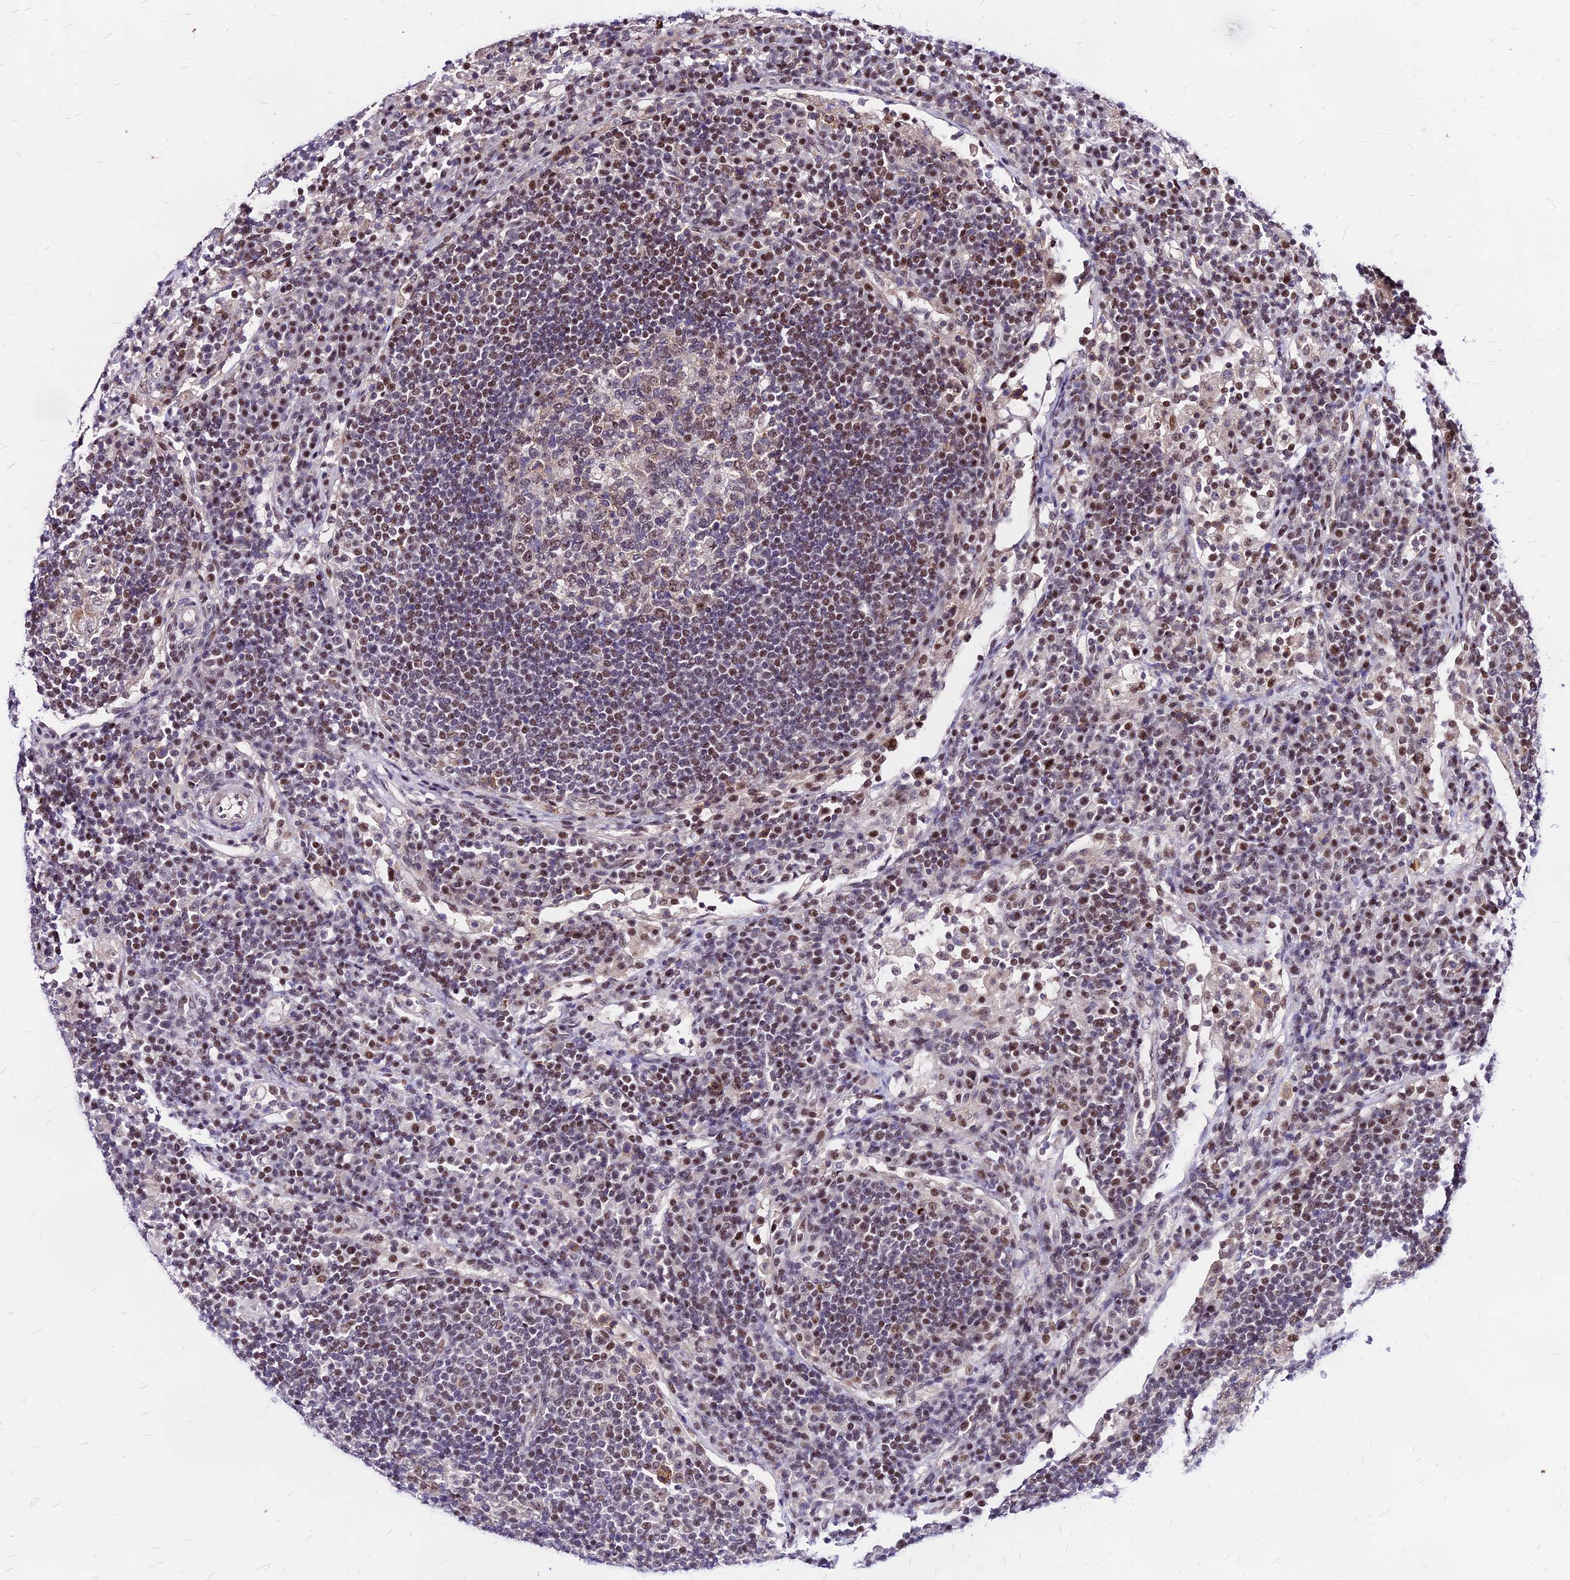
{"staining": {"intensity": "moderate", "quantity": "<25%", "location": "nuclear"}, "tissue": "lymph node", "cell_type": "Germinal center cells", "image_type": "normal", "snomed": [{"axis": "morphology", "description": "Normal tissue, NOS"}, {"axis": "topography", "description": "Lymph node"}], "caption": "Normal lymph node demonstrates moderate nuclear expression in approximately <25% of germinal center cells, visualized by immunohistochemistry. Immunohistochemistry (ihc) stains the protein in brown and the nuclei are stained blue.", "gene": "DDX55", "patient": {"sex": "female", "age": 53}}